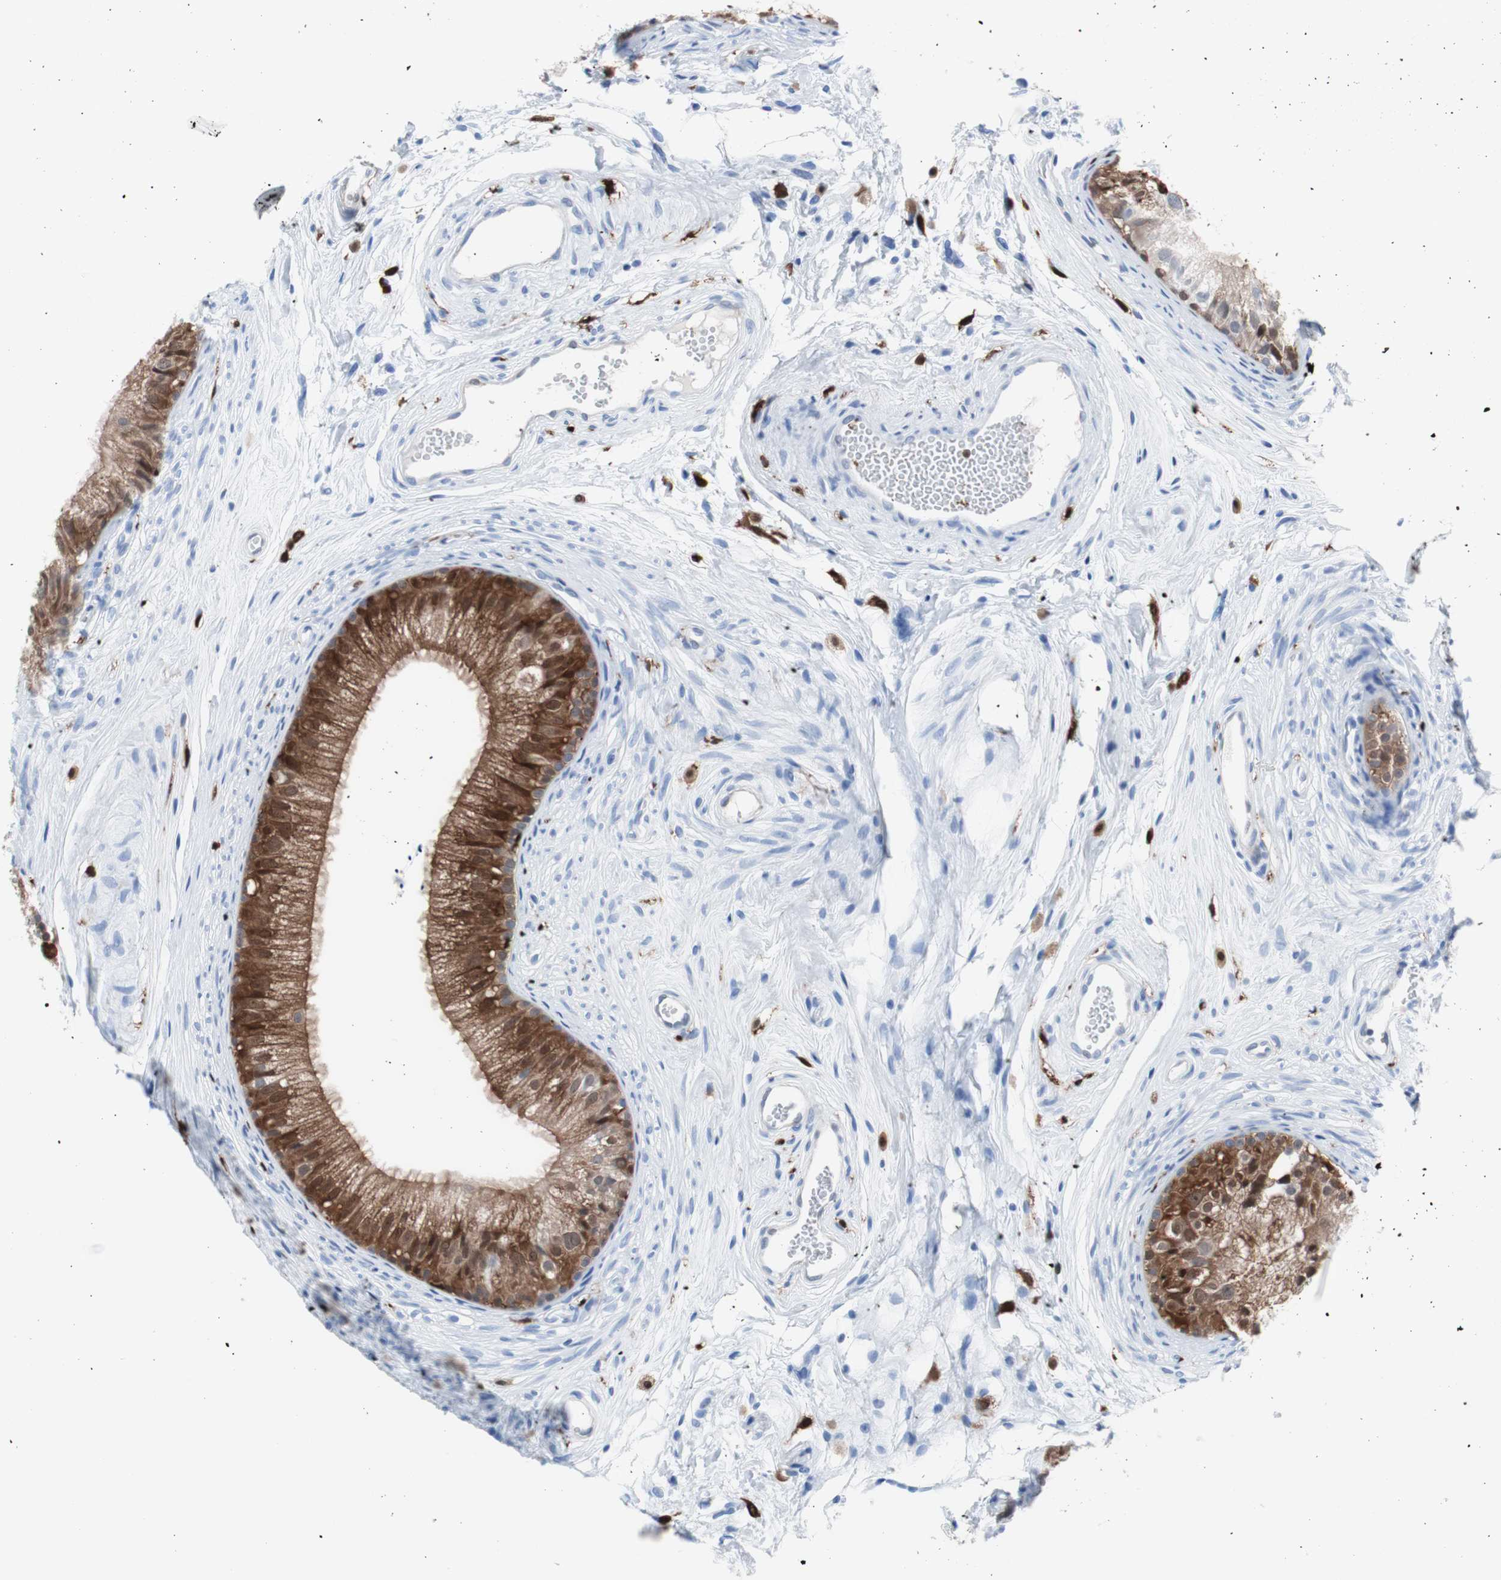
{"staining": {"intensity": "strong", "quantity": ">75%", "location": "cytoplasmic/membranous"}, "tissue": "epididymis", "cell_type": "Glandular cells", "image_type": "normal", "snomed": [{"axis": "morphology", "description": "Normal tissue, NOS"}, {"axis": "topography", "description": "Epididymis"}], "caption": "The image demonstrates immunohistochemical staining of normal epididymis. There is strong cytoplasmic/membranous expression is appreciated in about >75% of glandular cells. (DAB (3,3'-diaminobenzidine) = brown stain, brightfield microscopy at high magnification).", "gene": "SYK", "patient": {"sex": "male", "age": 56}}